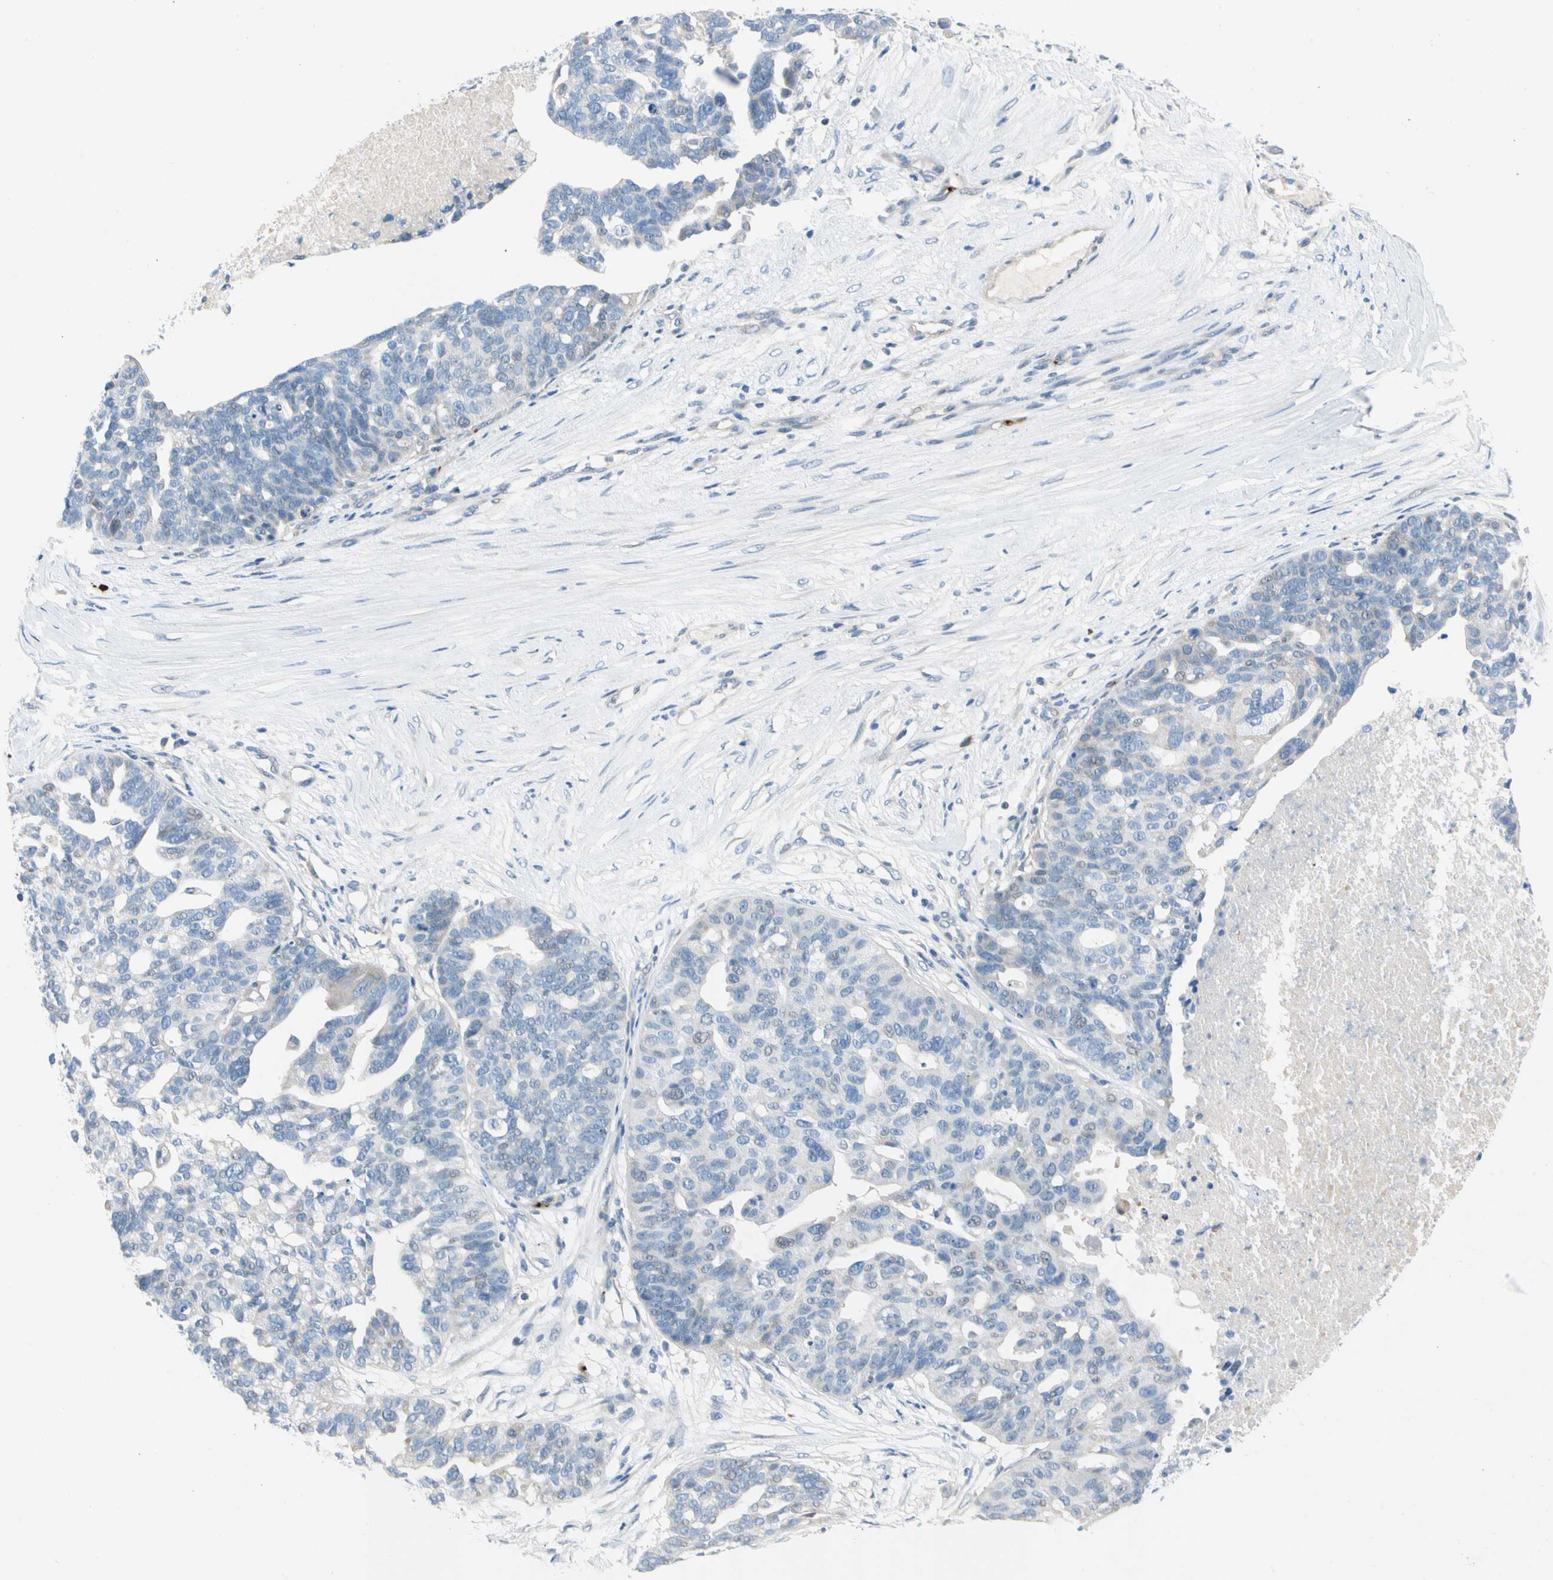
{"staining": {"intensity": "negative", "quantity": "none", "location": "none"}, "tissue": "ovarian cancer", "cell_type": "Tumor cells", "image_type": "cancer", "snomed": [{"axis": "morphology", "description": "Cystadenocarcinoma, serous, NOS"}, {"axis": "topography", "description": "Ovary"}], "caption": "Immunohistochemistry (IHC) of human ovarian cancer shows no staining in tumor cells.", "gene": "PPBP", "patient": {"sex": "female", "age": 59}}